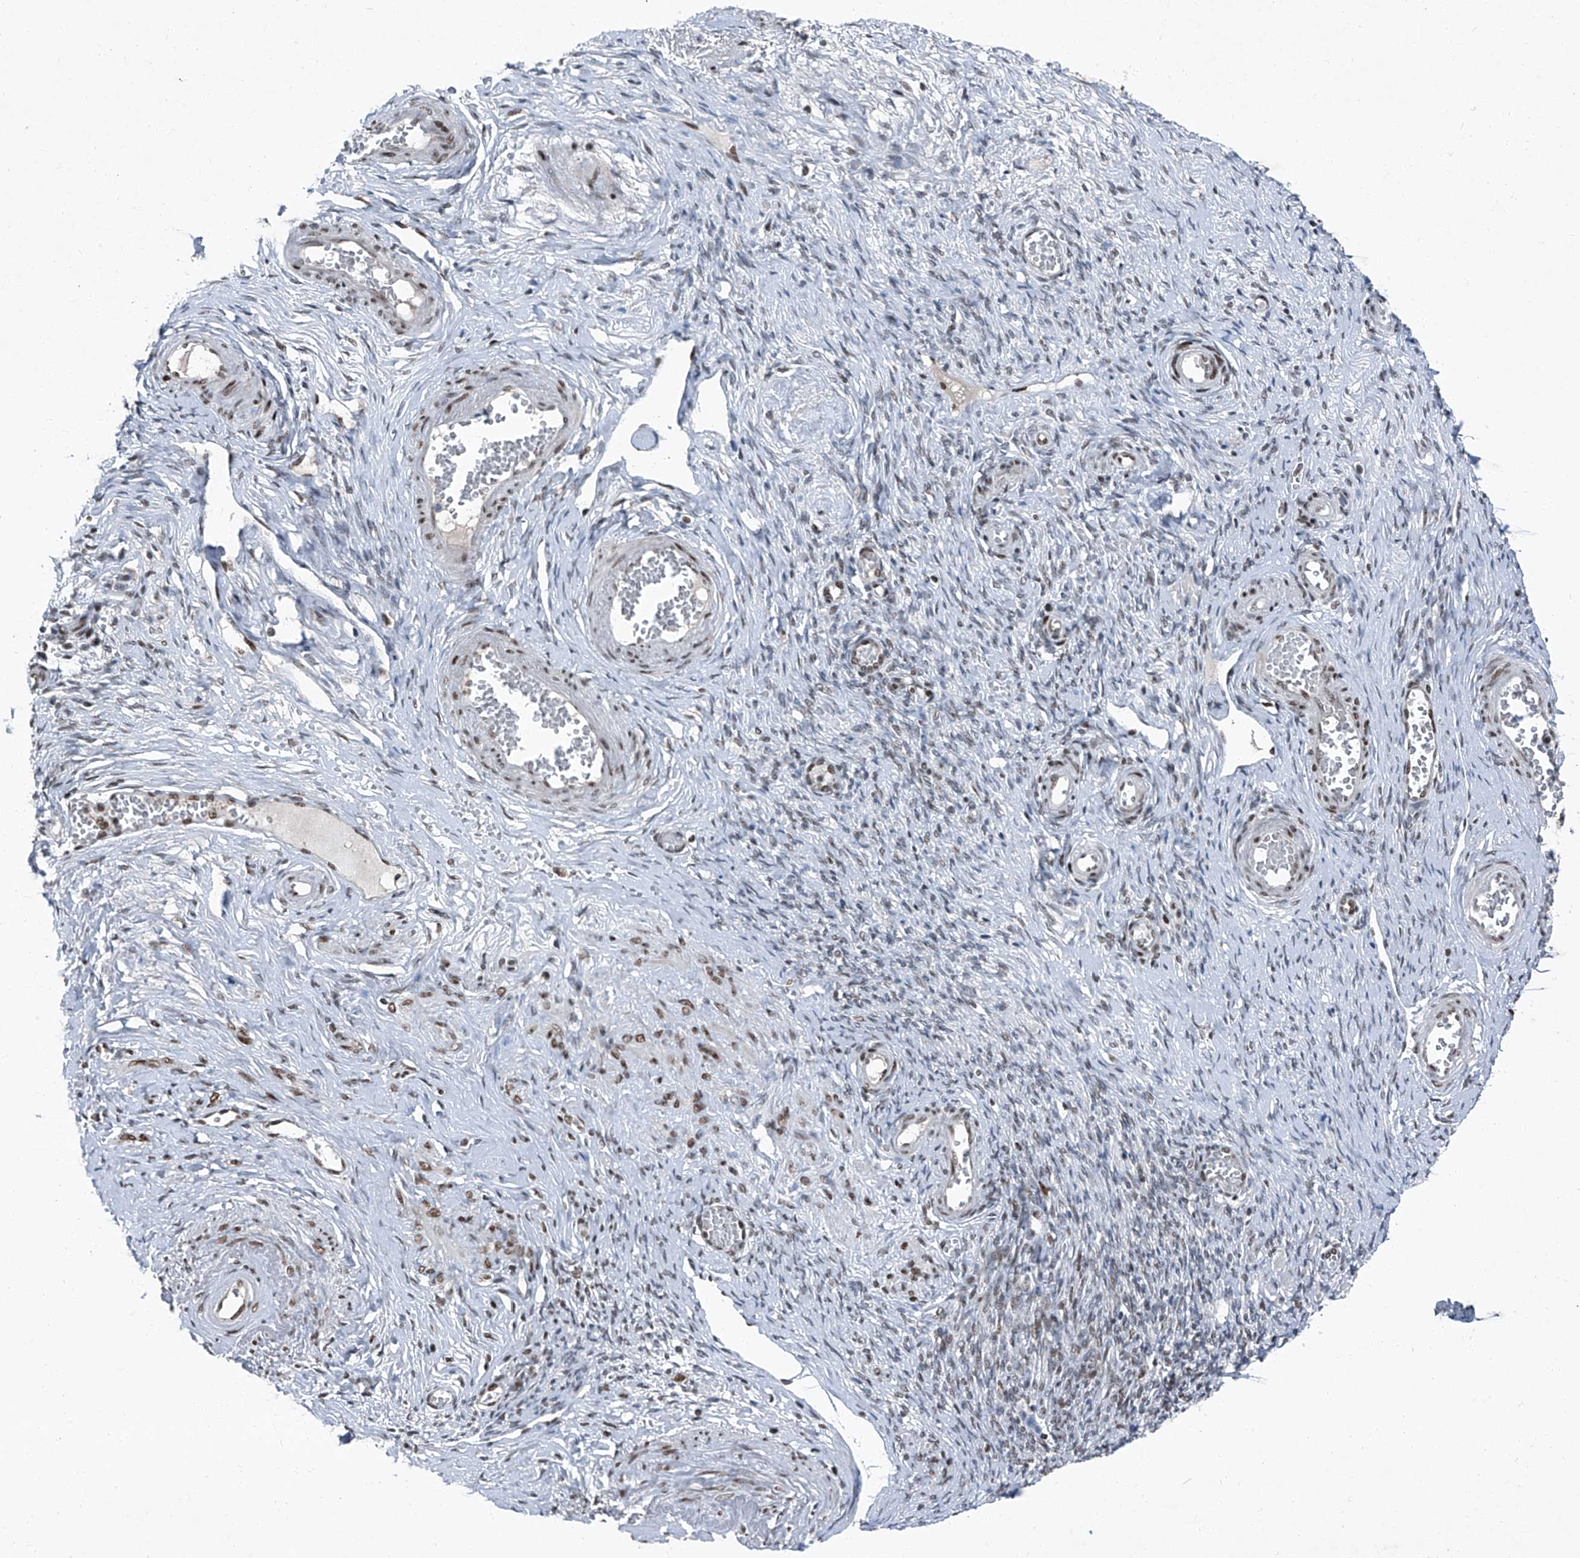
{"staining": {"intensity": "weak", "quantity": "25%-75%", "location": "nuclear"}, "tissue": "adipose tissue", "cell_type": "Adipocytes", "image_type": "normal", "snomed": [{"axis": "morphology", "description": "Normal tissue, NOS"}, {"axis": "topography", "description": "Vascular tissue"}, {"axis": "topography", "description": "Fallopian tube"}, {"axis": "topography", "description": "Ovary"}], "caption": "Immunohistochemistry of unremarkable human adipose tissue shows low levels of weak nuclear positivity in approximately 25%-75% of adipocytes.", "gene": "BMI1", "patient": {"sex": "female", "age": 67}}